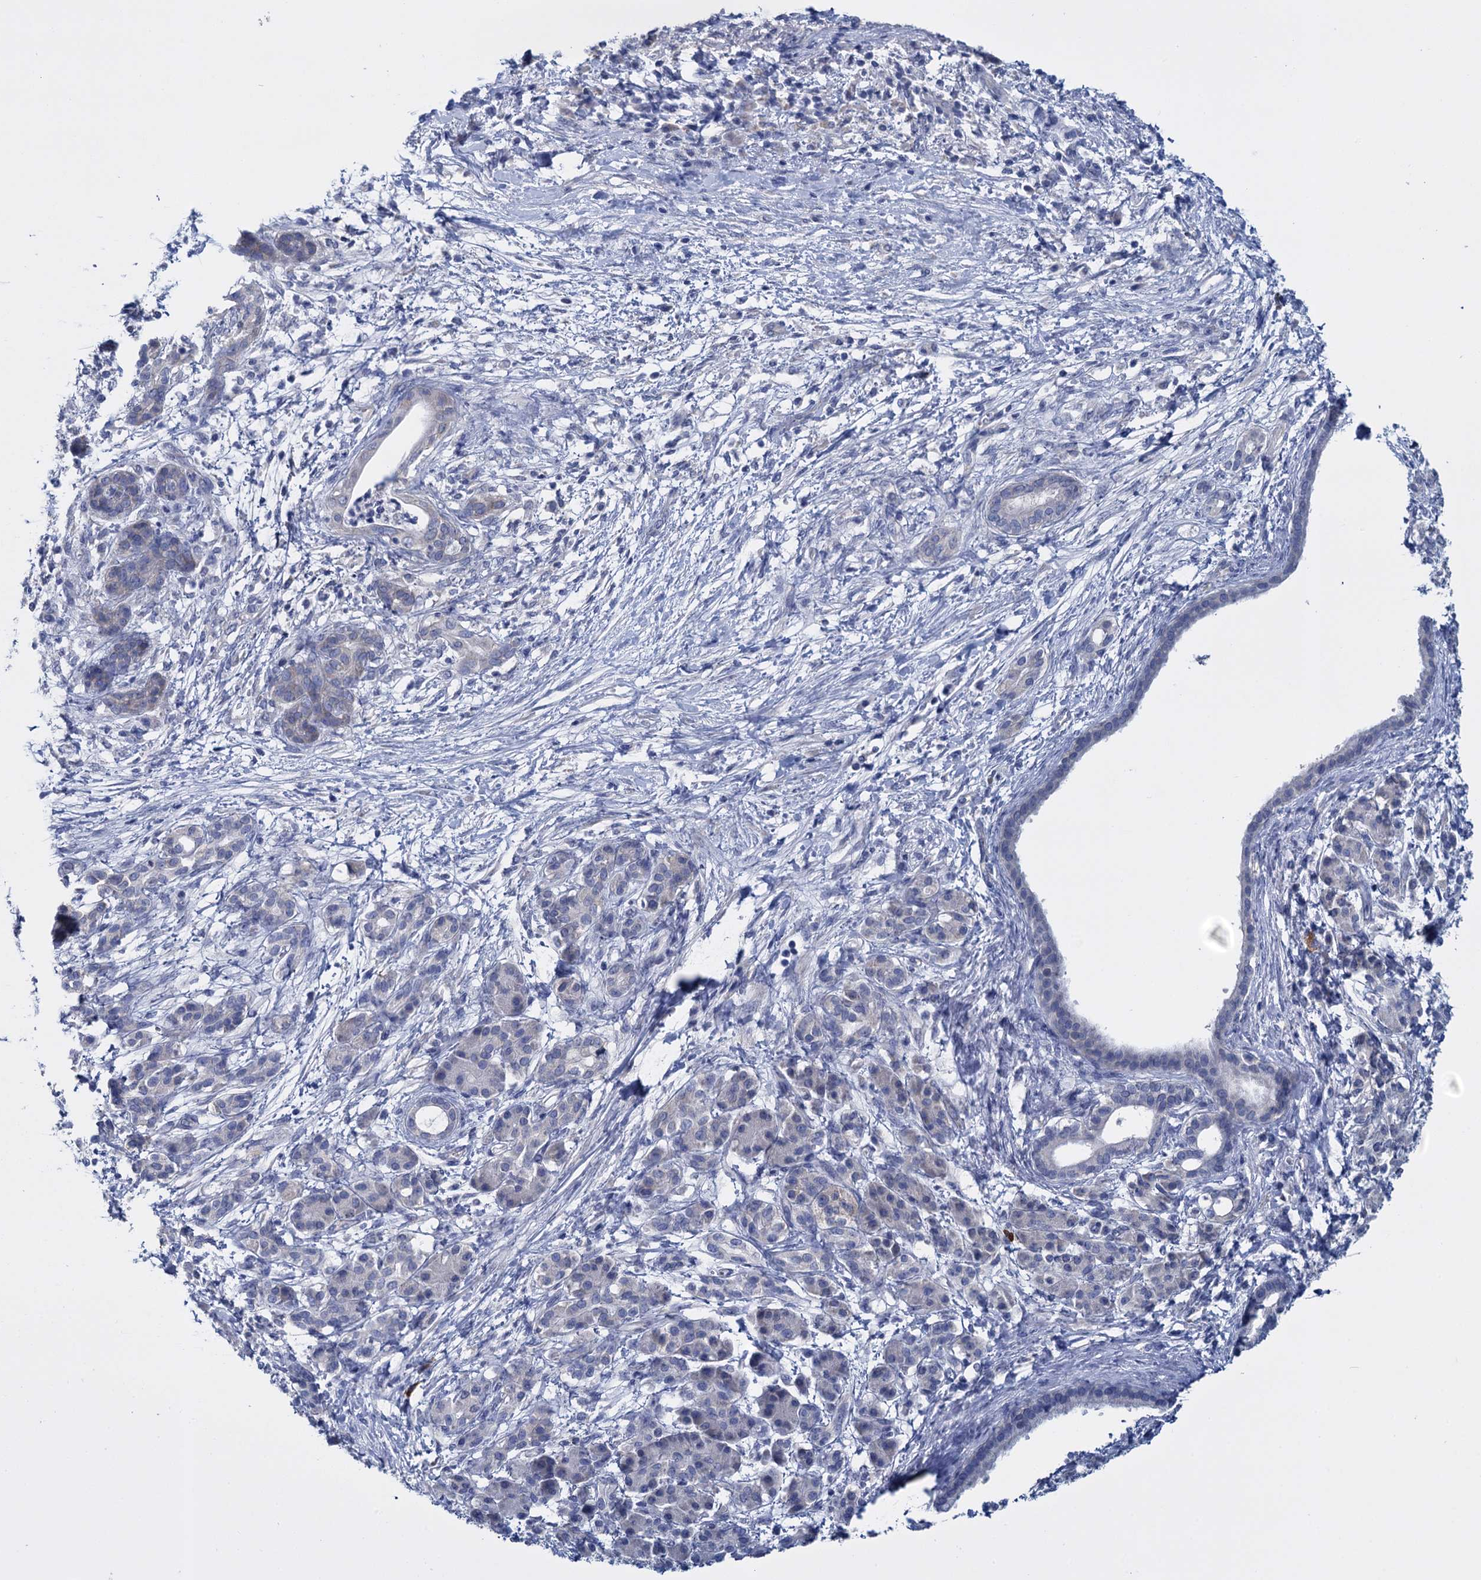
{"staining": {"intensity": "negative", "quantity": "none", "location": "none"}, "tissue": "pancreatic cancer", "cell_type": "Tumor cells", "image_type": "cancer", "snomed": [{"axis": "morphology", "description": "Adenocarcinoma, NOS"}, {"axis": "topography", "description": "Pancreas"}], "caption": "Immunohistochemistry image of human adenocarcinoma (pancreatic) stained for a protein (brown), which displays no staining in tumor cells.", "gene": "GSTM2", "patient": {"sex": "female", "age": 55}}